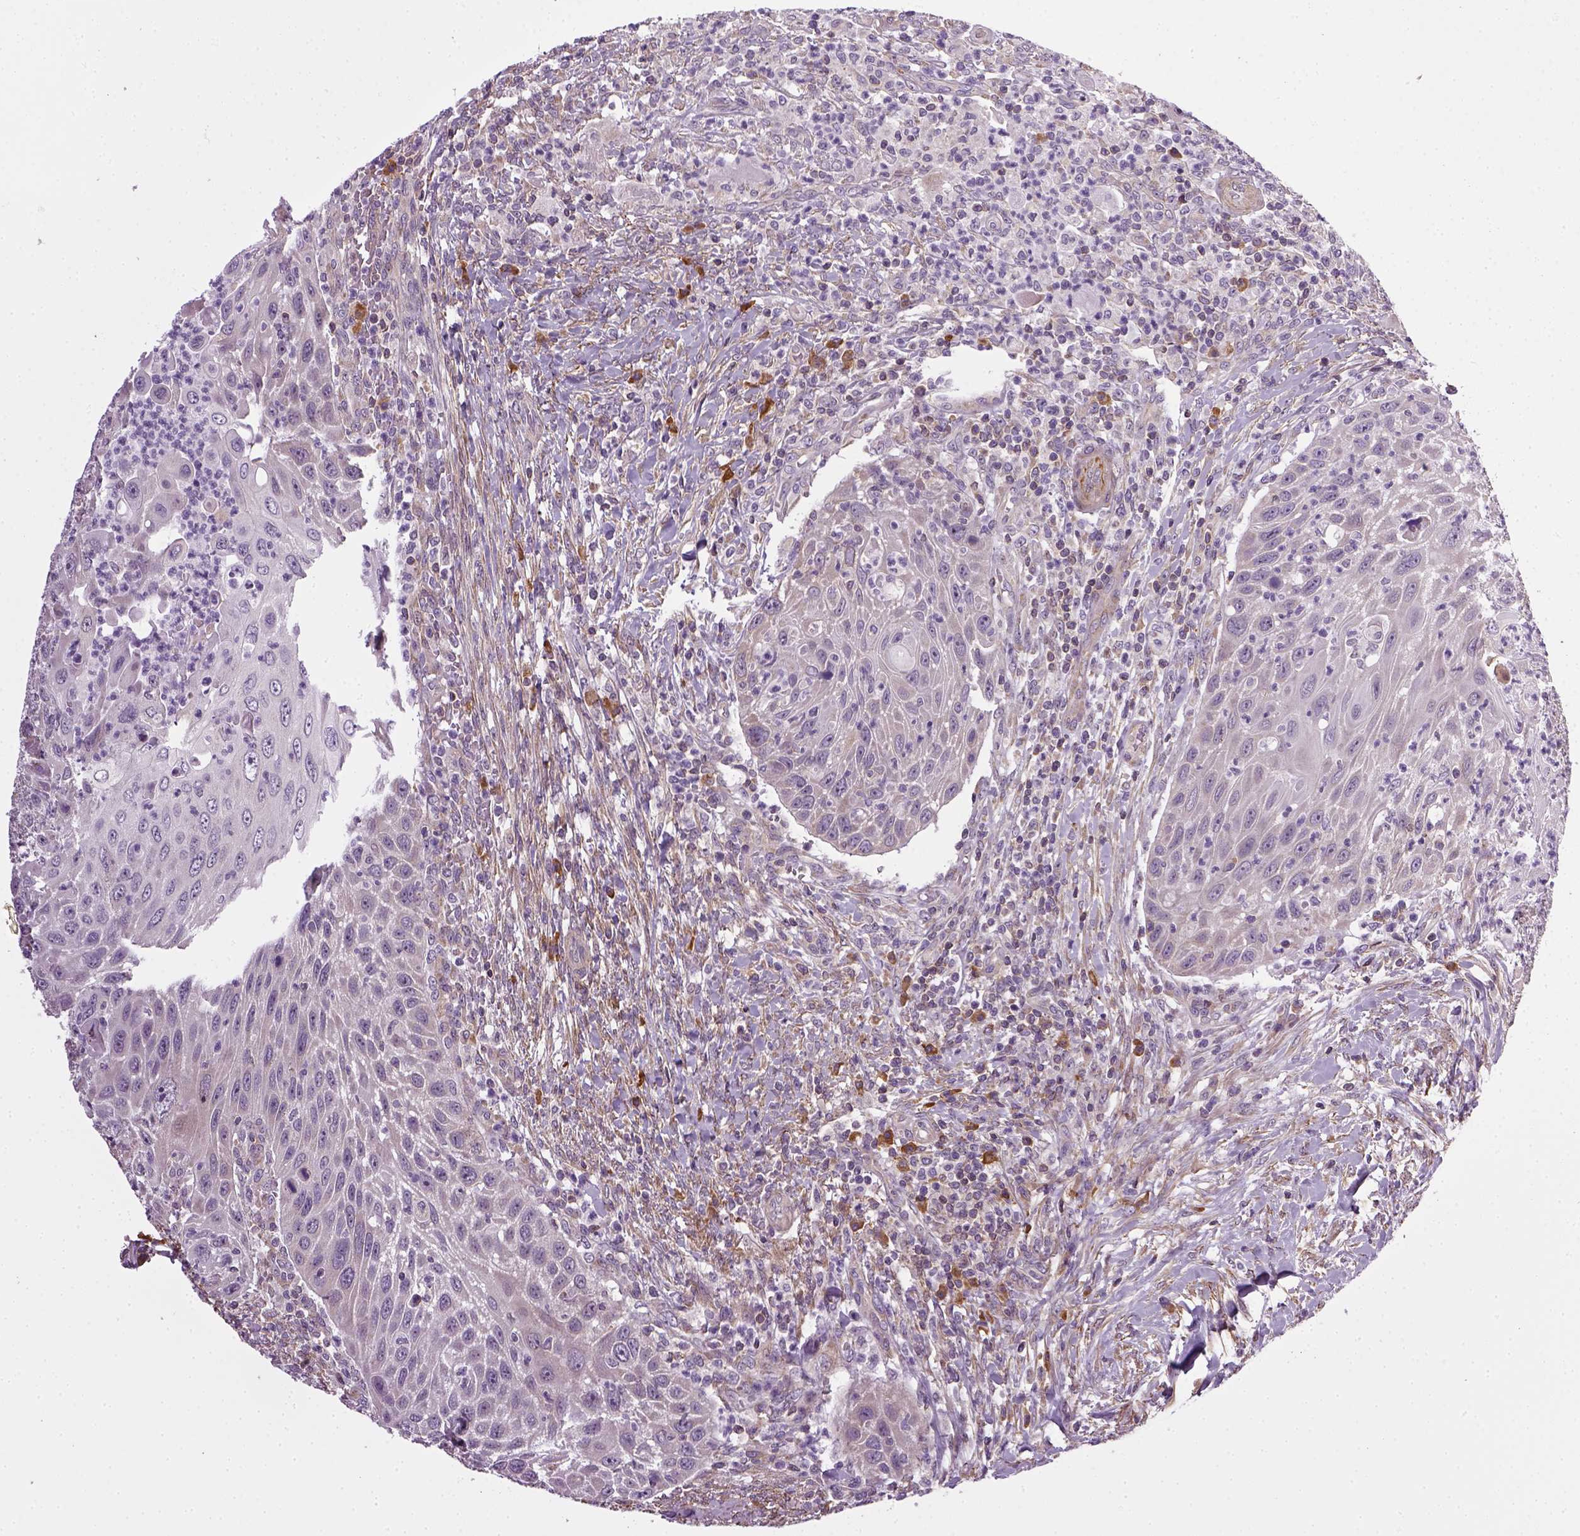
{"staining": {"intensity": "negative", "quantity": "none", "location": "none"}, "tissue": "head and neck cancer", "cell_type": "Tumor cells", "image_type": "cancer", "snomed": [{"axis": "morphology", "description": "Squamous cell carcinoma, NOS"}, {"axis": "topography", "description": "Head-Neck"}], "caption": "This photomicrograph is of head and neck squamous cell carcinoma stained with immunohistochemistry (IHC) to label a protein in brown with the nuclei are counter-stained blue. There is no expression in tumor cells.", "gene": "TPRG1", "patient": {"sex": "male", "age": 69}}